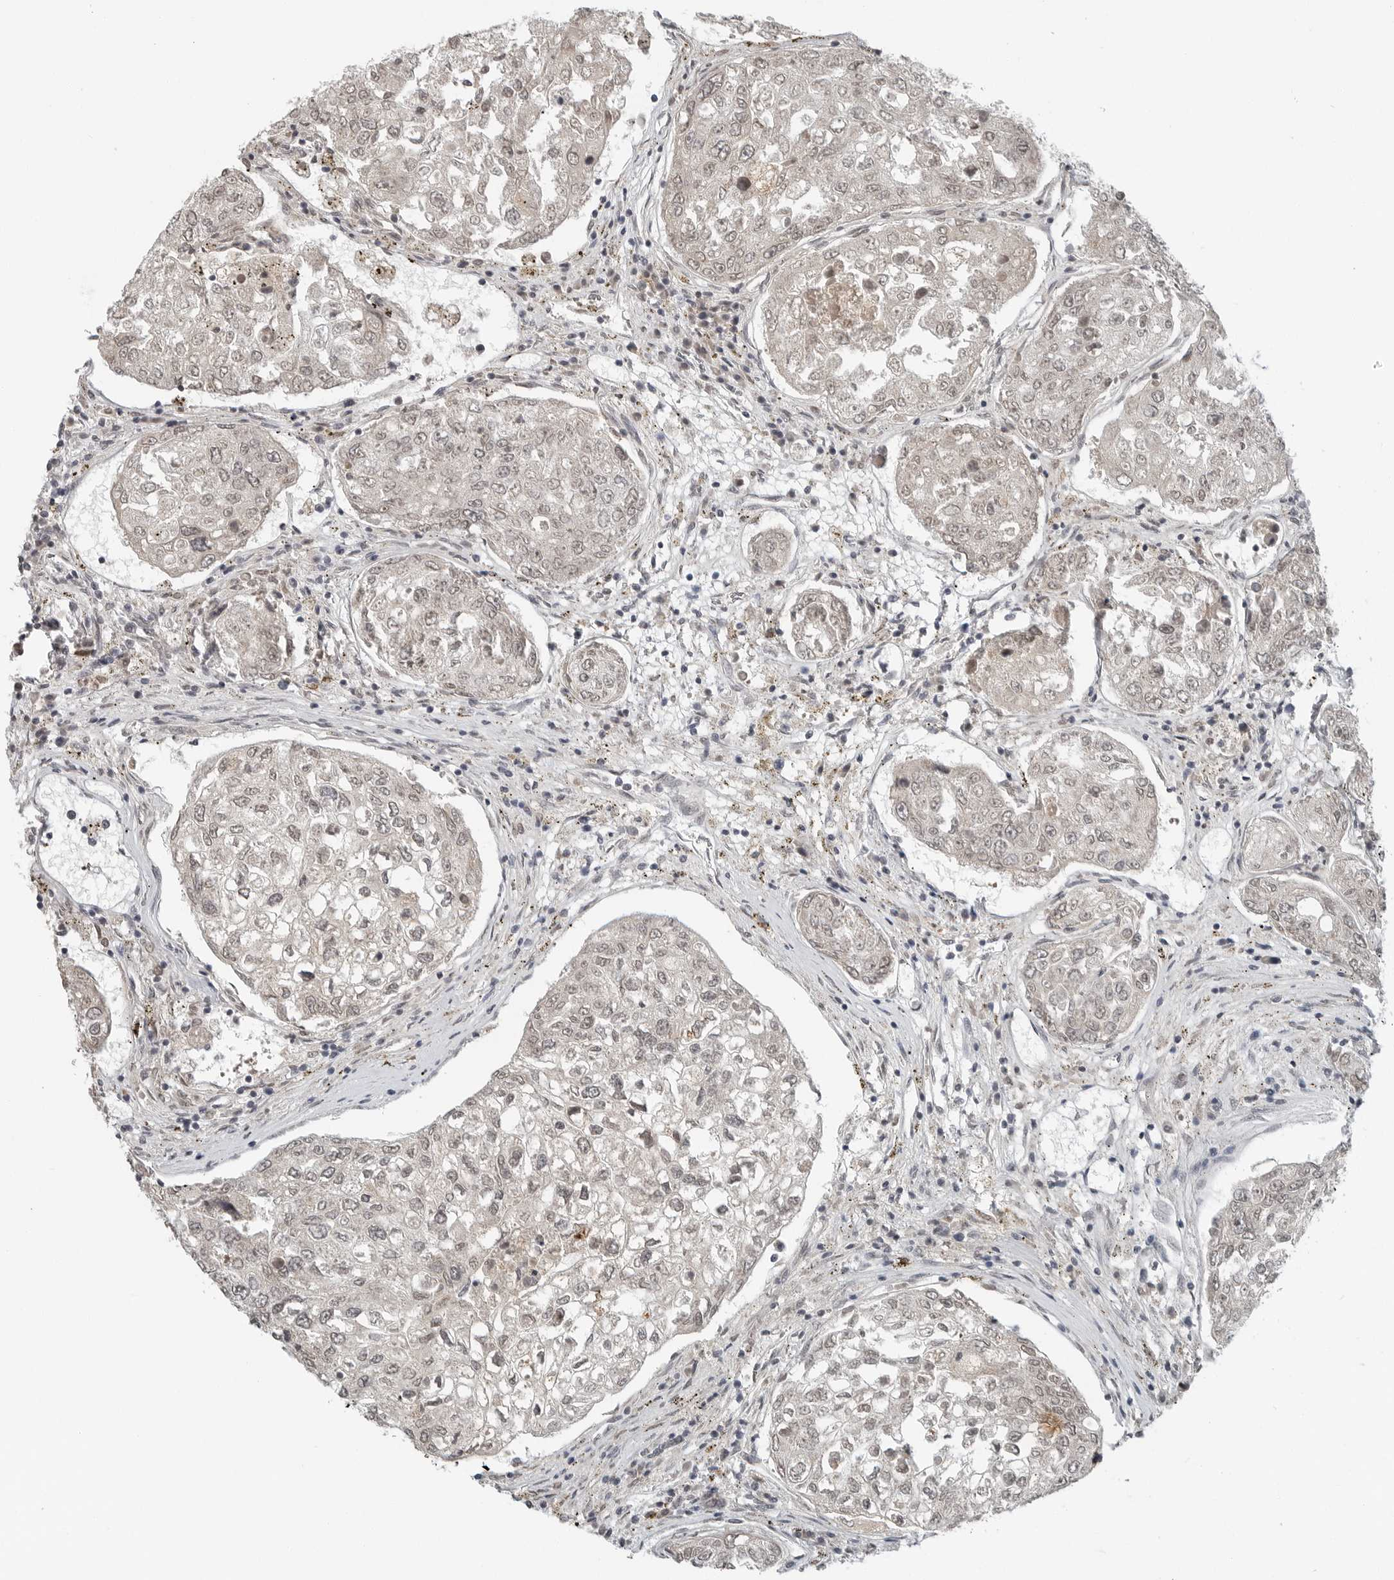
{"staining": {"intensity": "negative", "quantity": "none", "location": "none"}, "tissue": "urothelial cancer", "cell_type": "Tumor cells", "image_type": "cancer", "snomed": [{"axis": "morphology", "description": "Urothelial carcinoma, High grade"}, {"axis": "topography", "description": "Lymph node"}, {"axis": "topography", "description": "Urinary bladder"}], "caption": "Immunohistochemistry photomicrograph of human urothelial carcinoma (high-grade) stained for a protein (brown), which demonstrates no staining in tumor cells.", "gene": "FCRLB", "patient": {"sex": "male", "age": 51}}